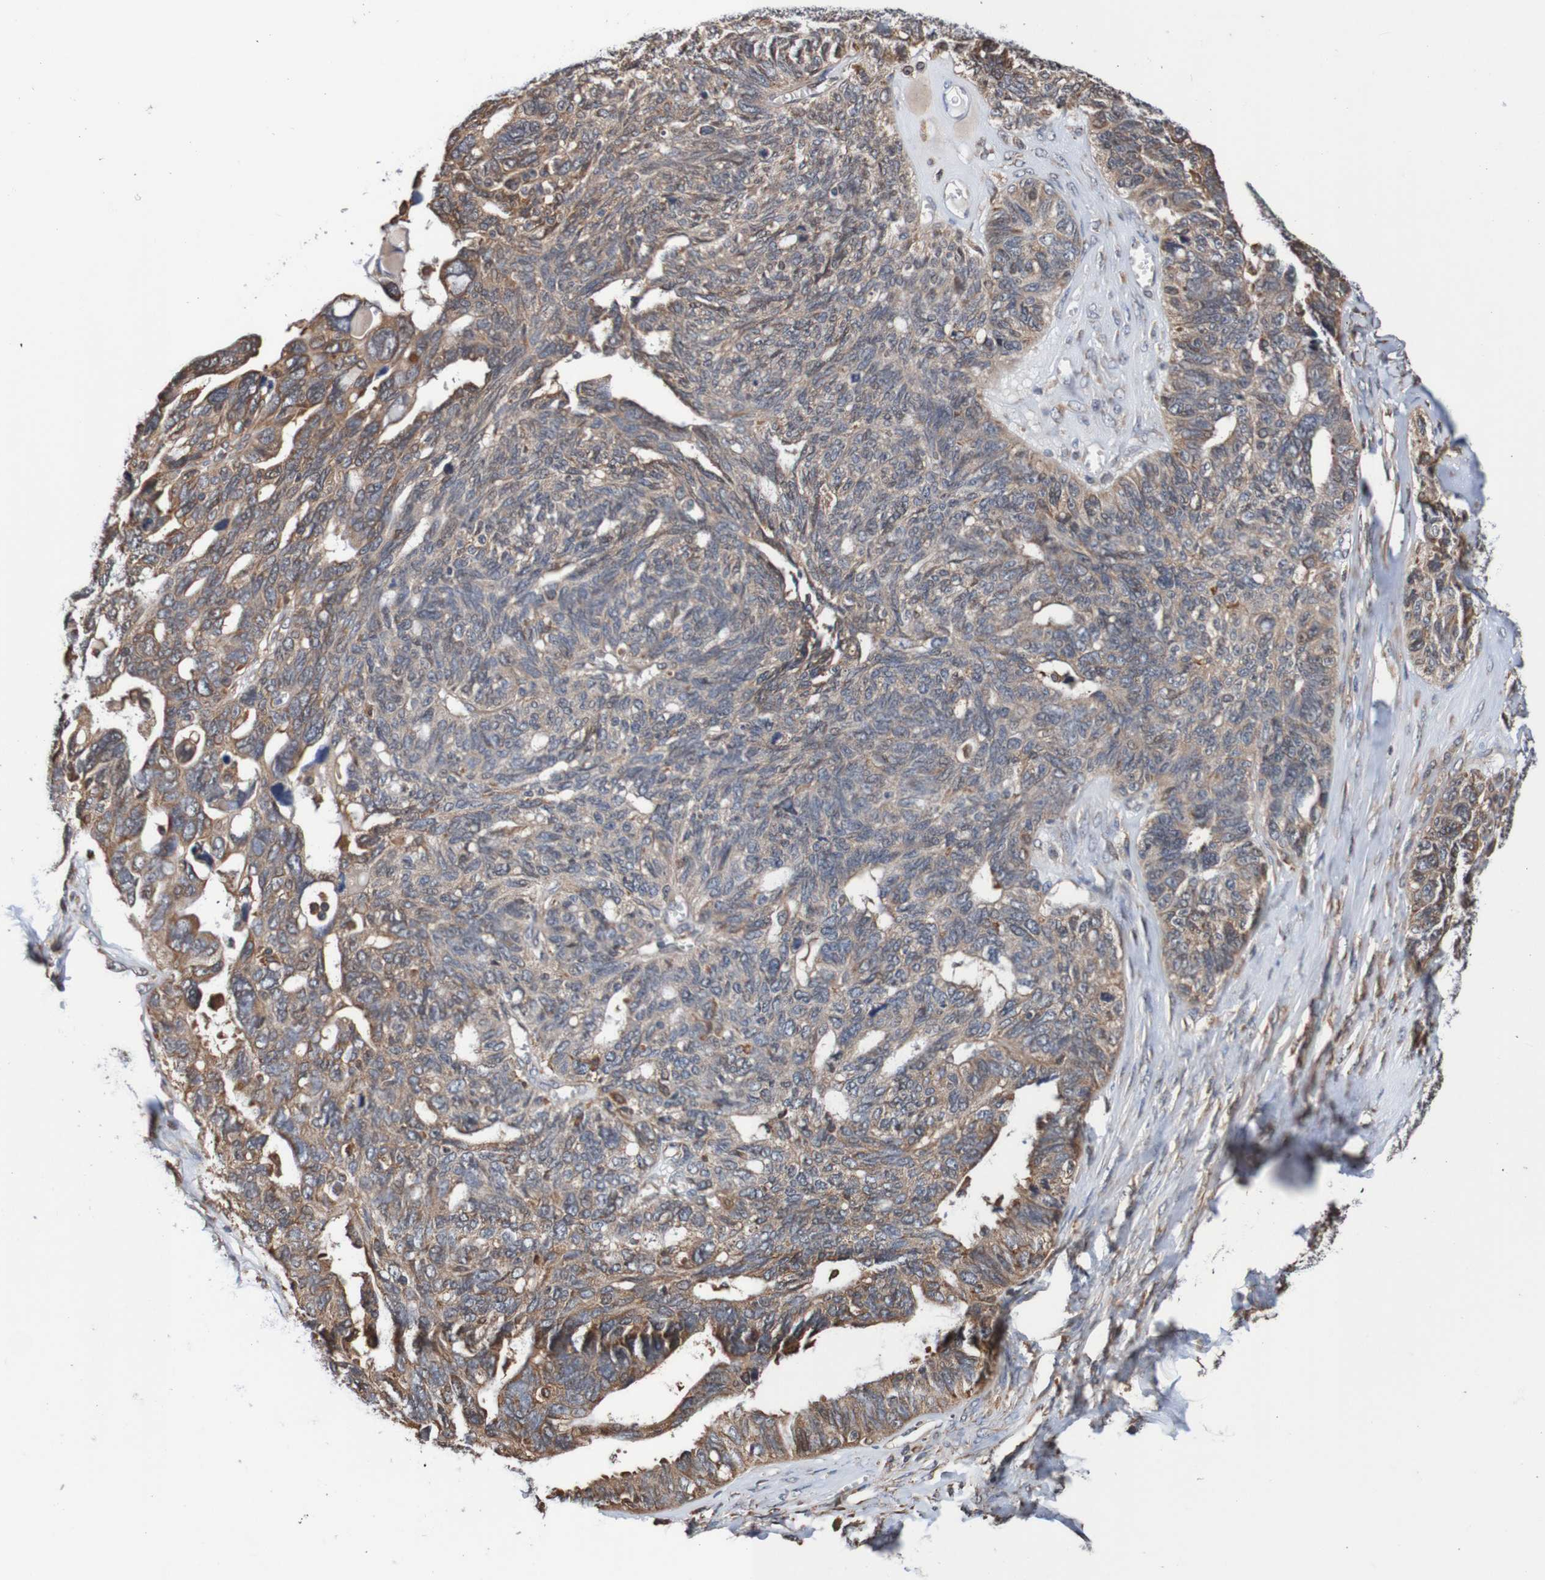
{"staining": {"intensity": "weak", "quantity": "25%-75%", "location": "cytoplasmic/membranous"}, "tissue": "ovarian cancer", "cell_type": "Tumor cells", "image_type": "cancer", "snomed": [{"axis": "morphology", "description": "Cystadenocarcinoma, serous, NOS"}, {"axis": "topography", "description": "Ovary"}], "caption": "Immunohistochemical staining of human ovarian serous cystadenocarcinoma exhibits weak cytoplasmic/membranous protein expression in about 25%-75% of tumor cells. The staining was performed using DAB (3,3'-diaminobenzidine) to visualize the protein expression in brown, while the nuclei were stained in blue with hematoxylin (Magnification: 20x).", "gene": "AXIN1", "patient": {"sex": "female", "age": 79}}